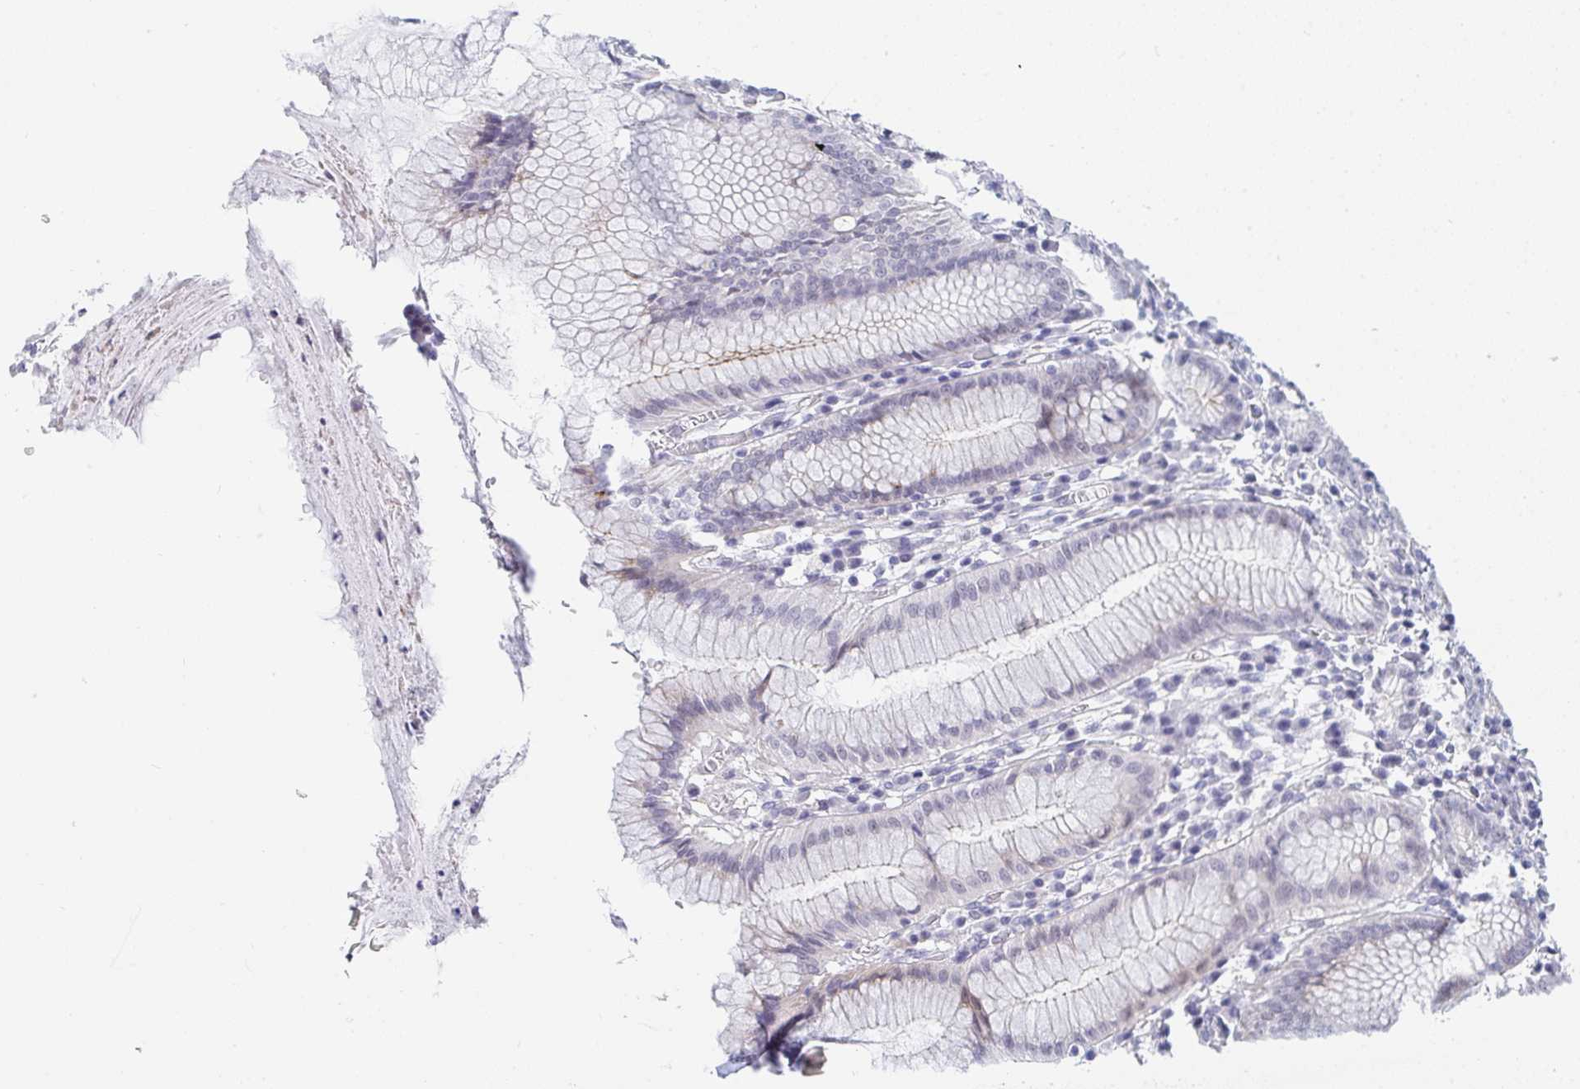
{"staining": {"intensity": "weak", "quantity": "25%-75%", "location": "cytoplasmic/membranous,nuclear"}, "tissue": "stomach", "cell_type": "Glandular cells", "image_type": "normal", "snomed": [{"axis": "morphology", "description": "Normal tissue, NOS"}, {"axis": "topography", "description": "Stomach"}], "caption": "DAB immunohistochemical staining of normal stomach exhibits weak cytoplasmic/membranous,nuclear protein positivity in about 25%-75% of glandular cells.", "gene": "DAOA", "patient": {"sex": "male", "age": 55}}